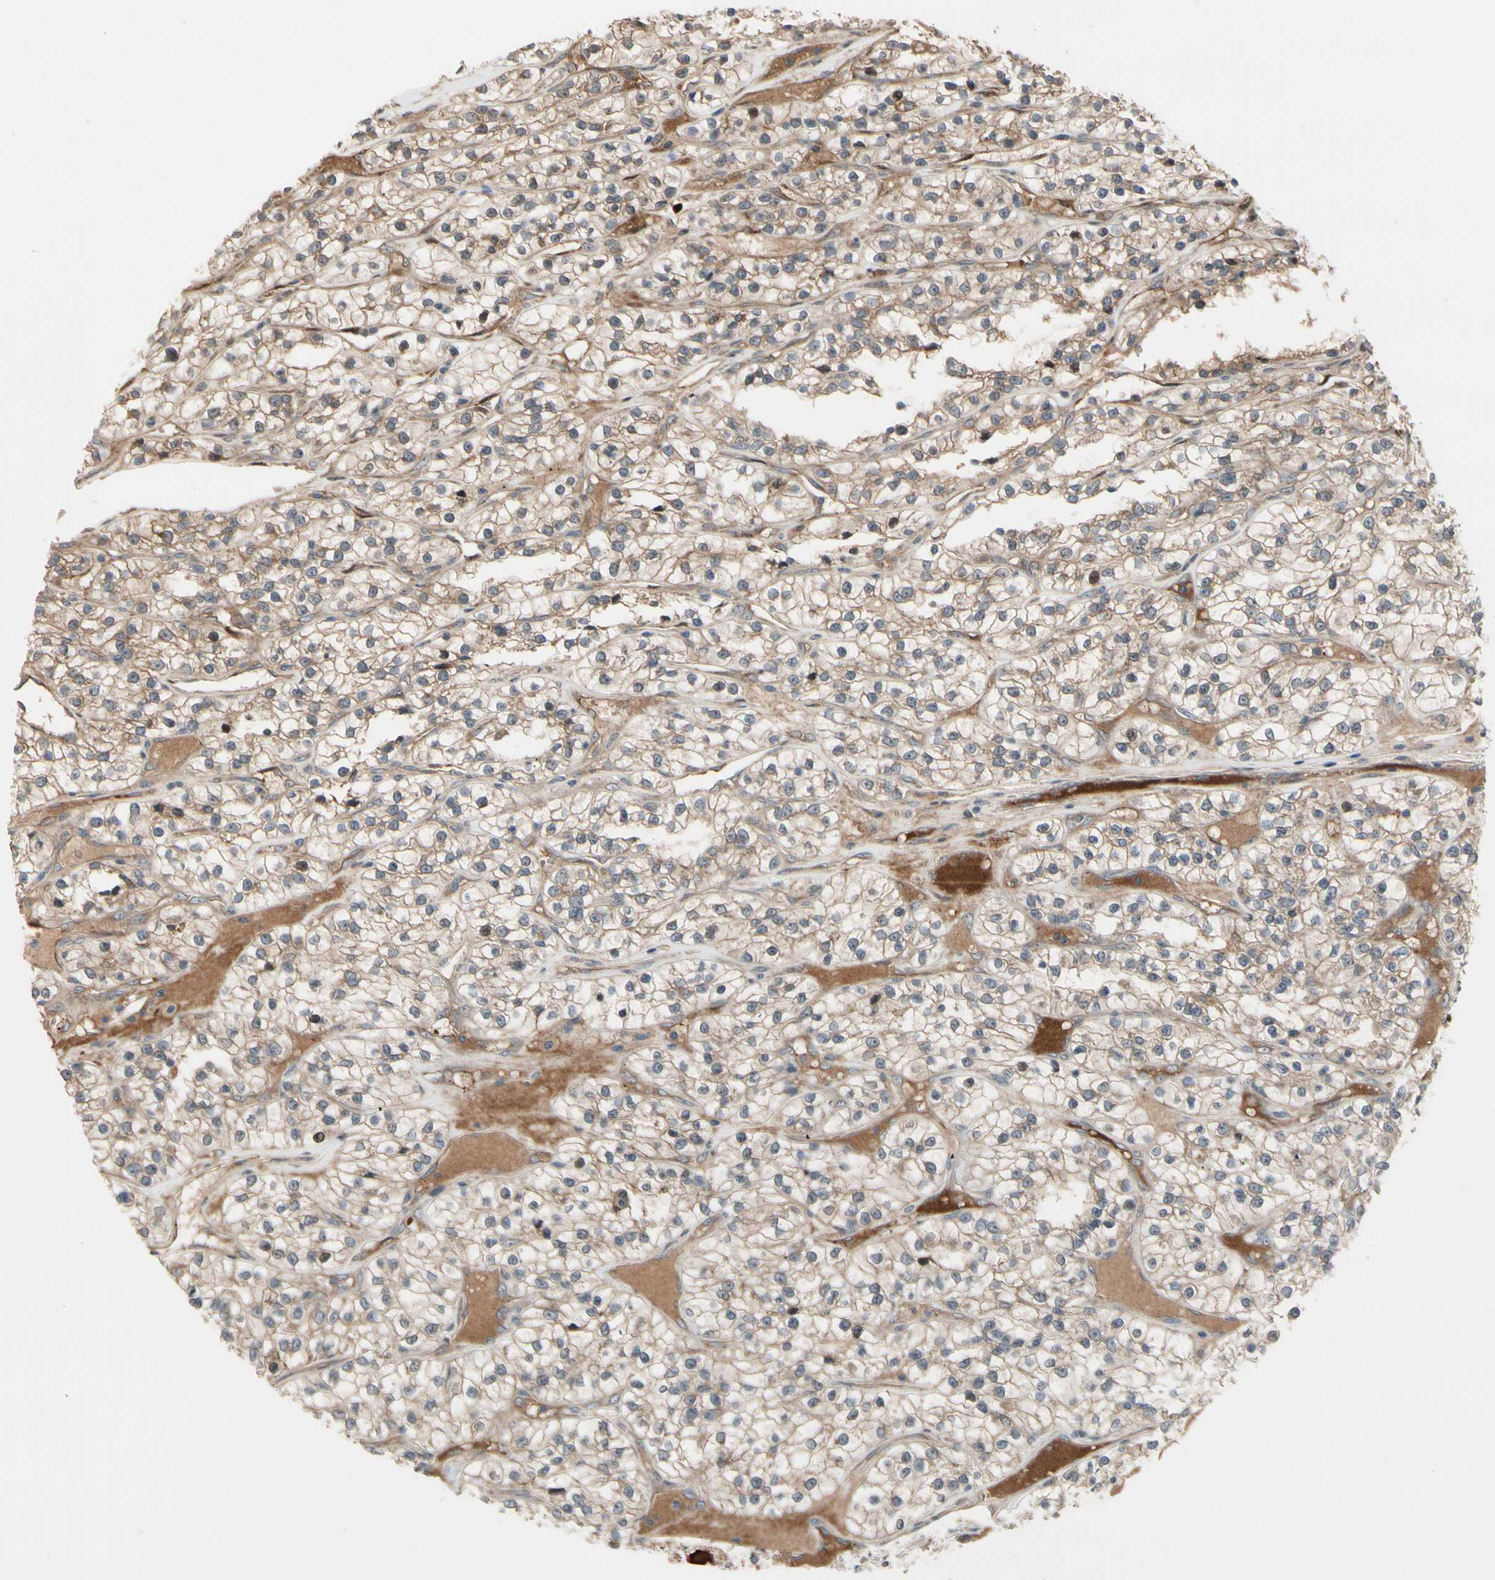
{"staining": {"intensity": "weak", "quantity": "25%-75%", "location": "cytoplasmic/membranous"}, "tissue": "renal cancer", "cell_type": "Tumor cells", "image_type": "cancer", "snomed": [{"axis": "morphology", "description": "Adenocarcinoma, NOS"}, {"axis": "topography", "description": "Kidney"}], "caption": "A micrograph of renal adenocarcinoma stained for a protein reveals weak cytoplasmic/membranous brown staining in tumor cells. Using DAB (brown) and hematoxylin (blue) stains, captured at high magnification using brightfield microscopy.", "gene": "SNX29", "patient": {"sex": "female", "age": 57}}